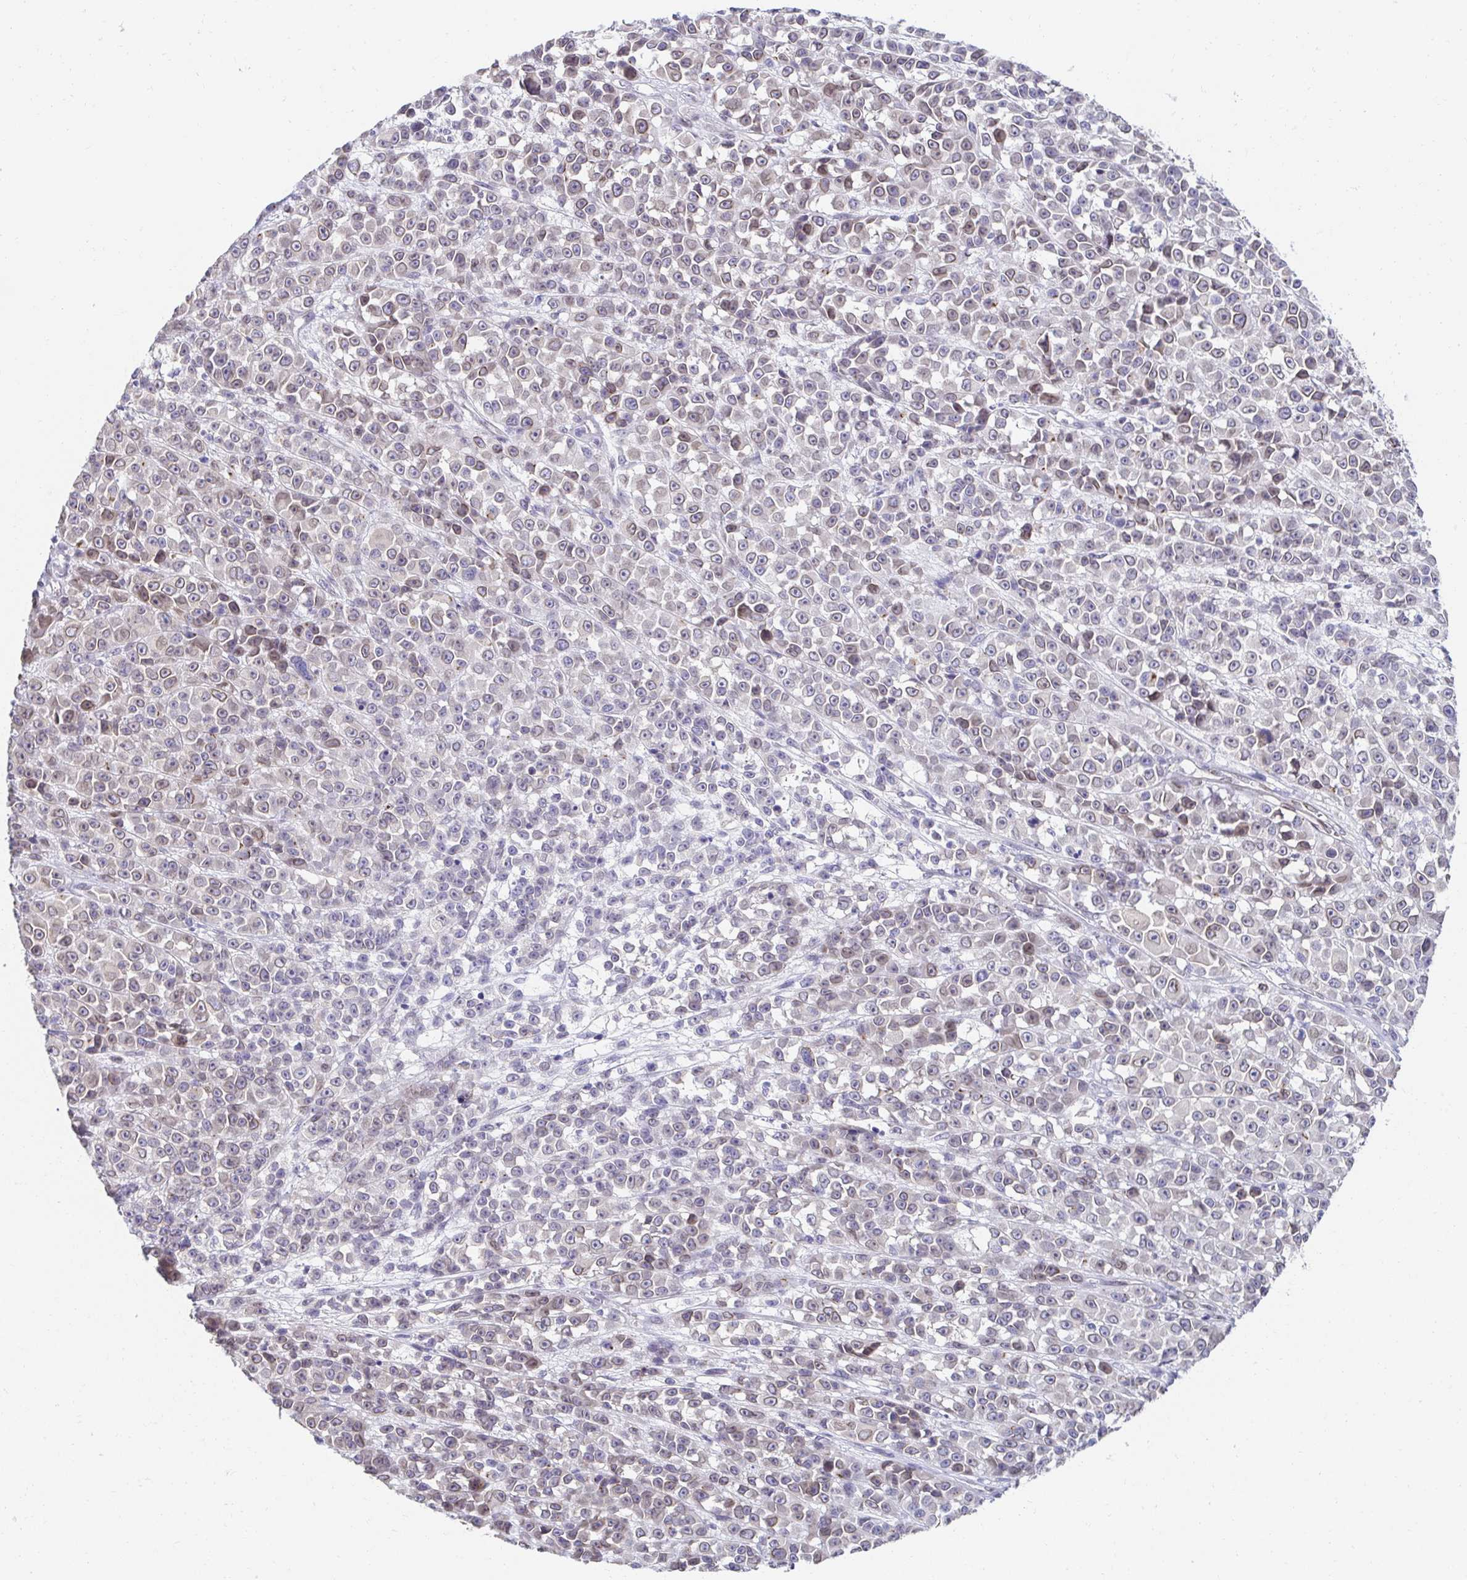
{"staining": {"intensity": "weak", "quantity": "25%-75%", "location": "cytoplasmic/membranous"}, "tissue": "melanoma", "cell_type": "Tumor cells", "image_type": "cancer", "snomed": [{"axis": "morphology", "description": "Malignant melanoma, NOS"}, {"axis": "topography", "description": "Skin"}, {"axis": "topography", "description": "Skin of back"}], "caption": "Melanoma tissue shows weak cytoplasmic/membranous expression in approximately 25%-75% of tumor cells", "gene": "AKAP14", "patient": {"sex": "male", "age": 91}}